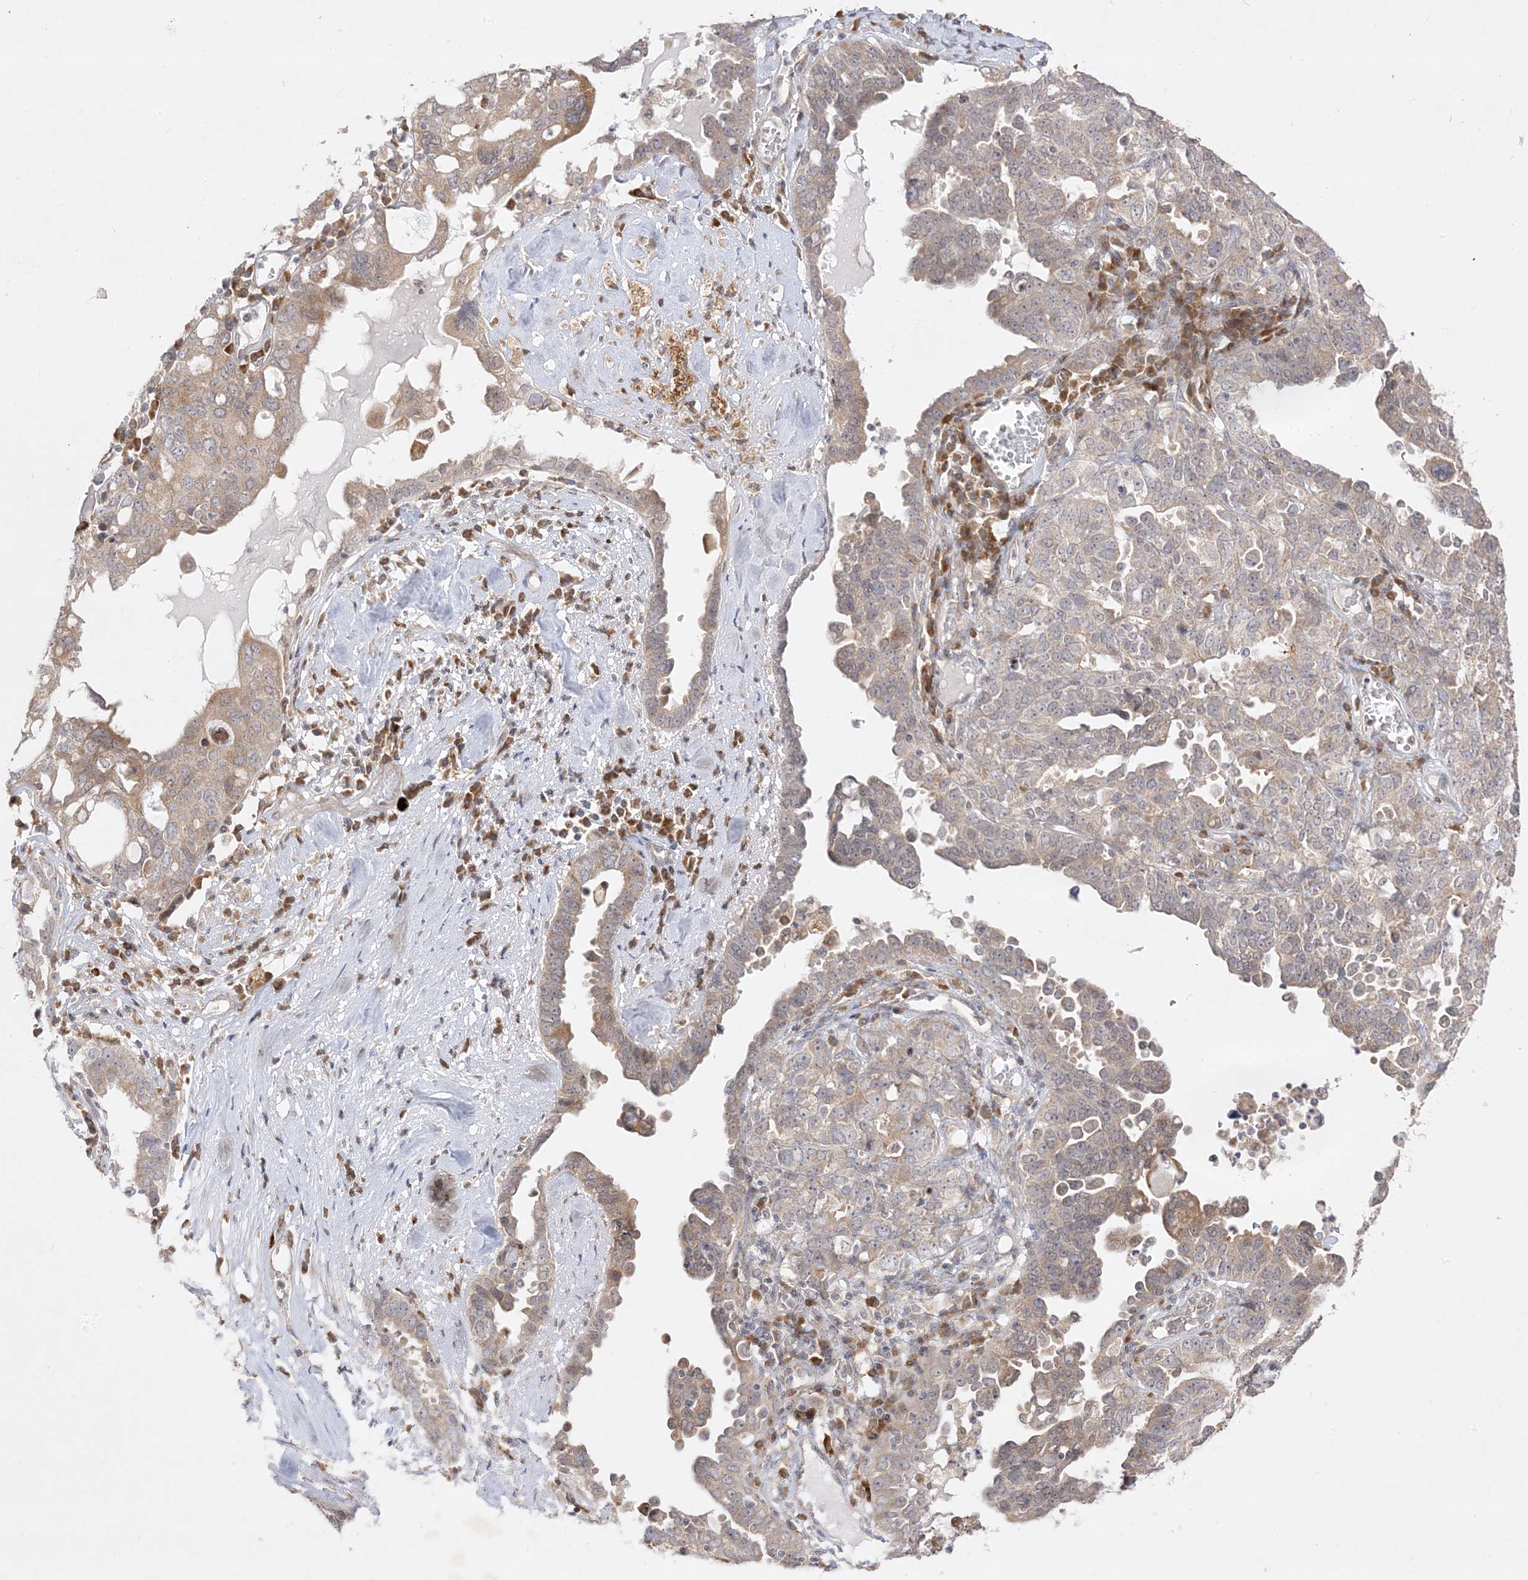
{"staining": {"intensity": "weak", "quantity": "25%-75%", "location": "cytoplasmic/membranous"}, "tissue": "ovarian cancer", "cell_type": "Tumor cells", "image_type": "cancer", "snomed": [{"axis": "morphology", "description": "Carcinoma, endometroid"}, {"axis": "topography", "description": "Ovary"}], "caption": "DAB (3,3'-diaminobenzidine) immunohistochemical staining of human endometroid carcinoma (ovarian) reveals weak cytoplasmic/membranous protein positivity in about 25%-75% of tumor cells.", "gene": "C2CD2", "patient": {"sex": "female", "age": 62}}